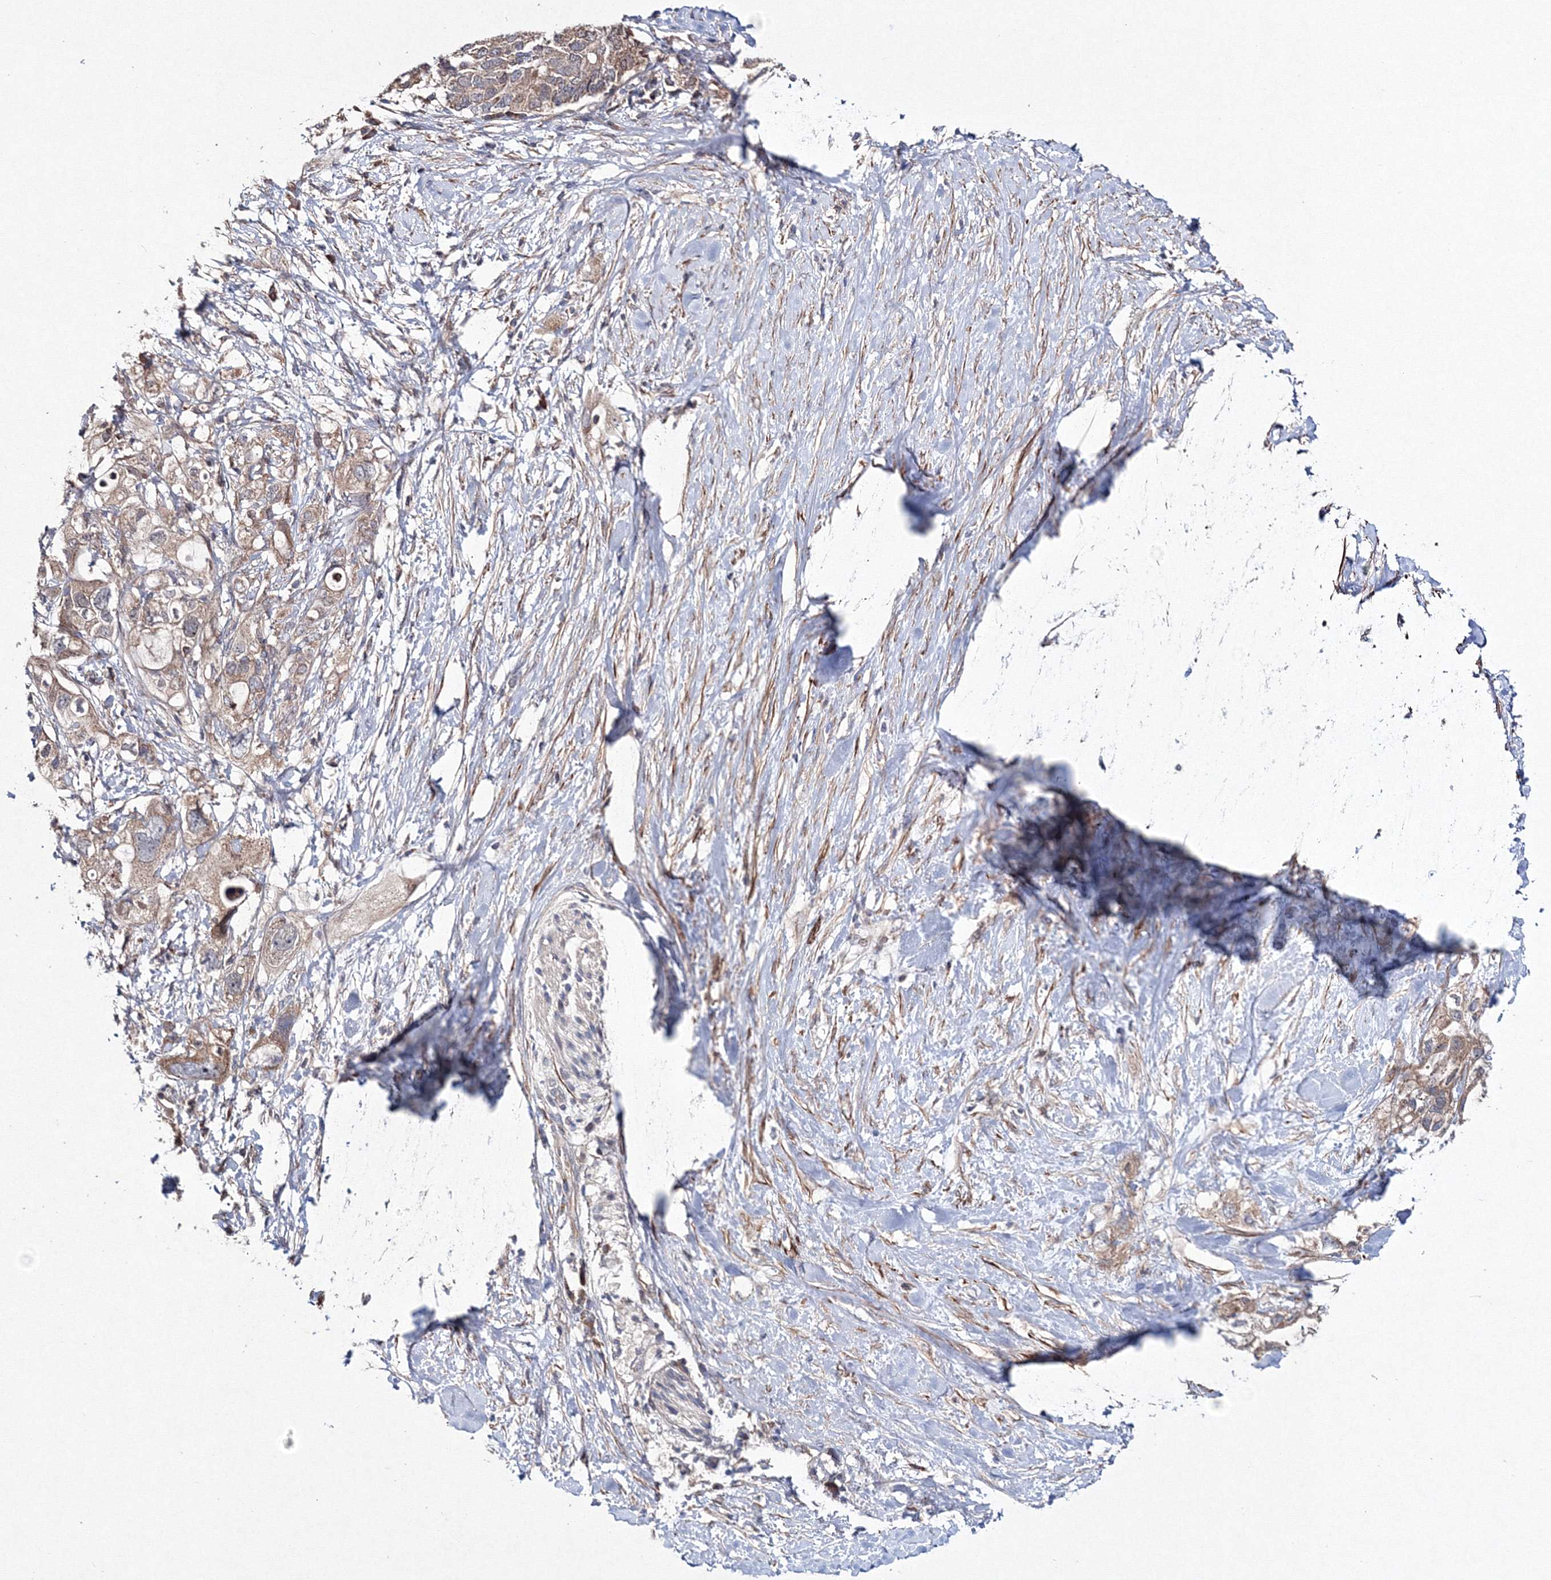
{"staining": {"intensity": "weak", "quantity": "25%-75%", "location": "cytoplasmic/membranous"}, "tissue": "pancreatic cancer", "cell_type": "Tumor cells", "image_type": "cancer", "snomed": [{"axis": "morphology", "description": "Adenocarcinoma, NOS"}, {"axis": "topography", "description": "Pancreas"}], "caption": "Protein analysis of adenocarcinoma (pancreatic) tissue shows weak cytoplasmic/membranous staining in approximately 25%-75% of tumor cells.", "gene": "PPP2R2B", "patient": {"sex": "female", "age": 56}}